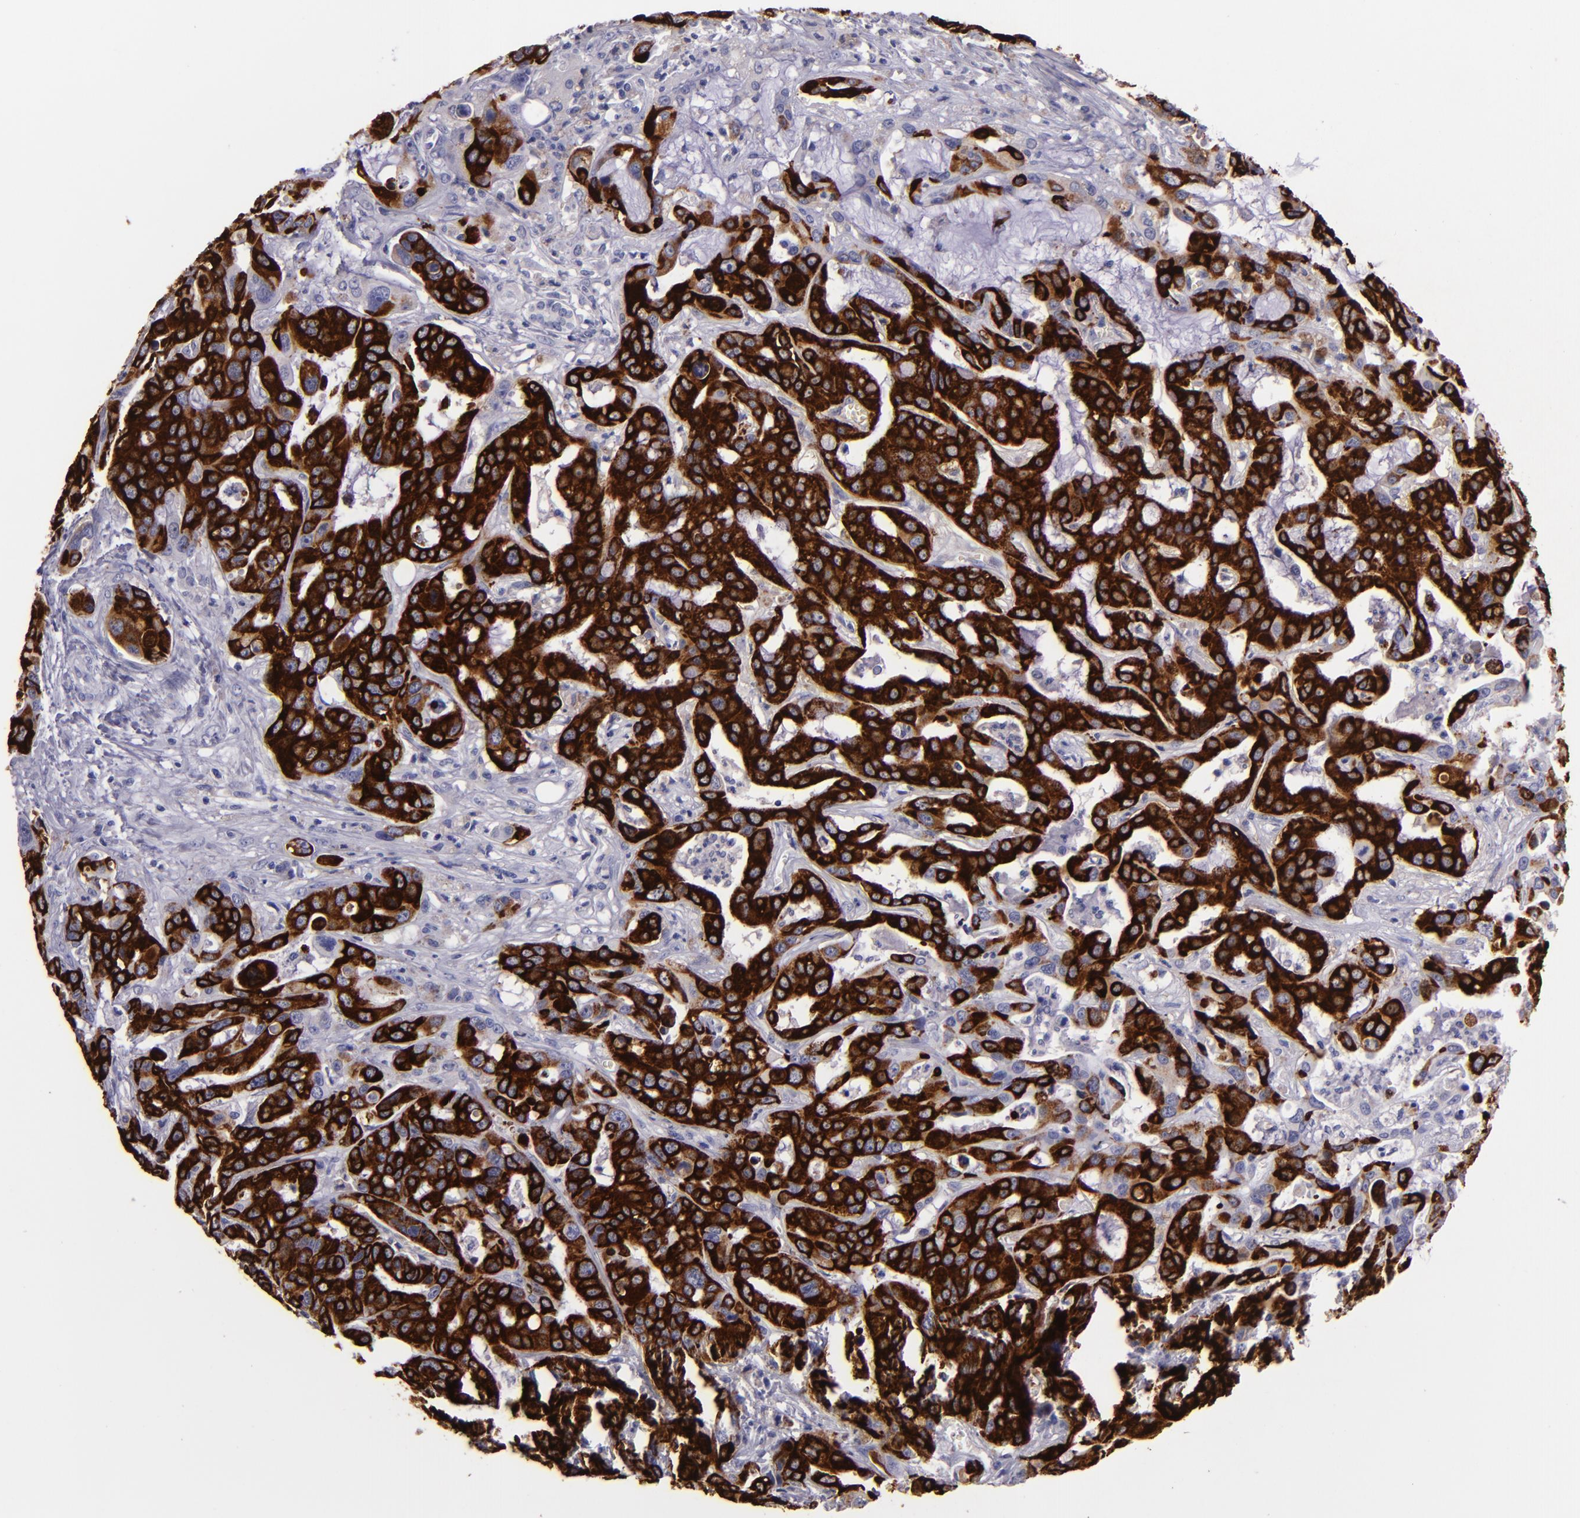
{"staining": {"intensity": "strong", "quantity": ">75%", "location": "cytoplasmic/membranous"}, "tissue": "liver cancer", "cell_type": "Tumor cells", "image_type": "cancer", "snomed": [{"axis": "morphology", "description": "Cholangiocarcinoma"}, {"axis": "topography", "description": "Liver"}], "caption": "Tumor cells reveal high levels of strong cytoplasmic/membranous staining in approximately >75% of cells in liver cancer (cholangiocarcinoma). (Stains: DAB in brown, nuclei in blue, Microscopy: brightfield microscopy at high magnification).", "gene": "MUC5AC", "patient": {"sex": "female", "age": 65}}